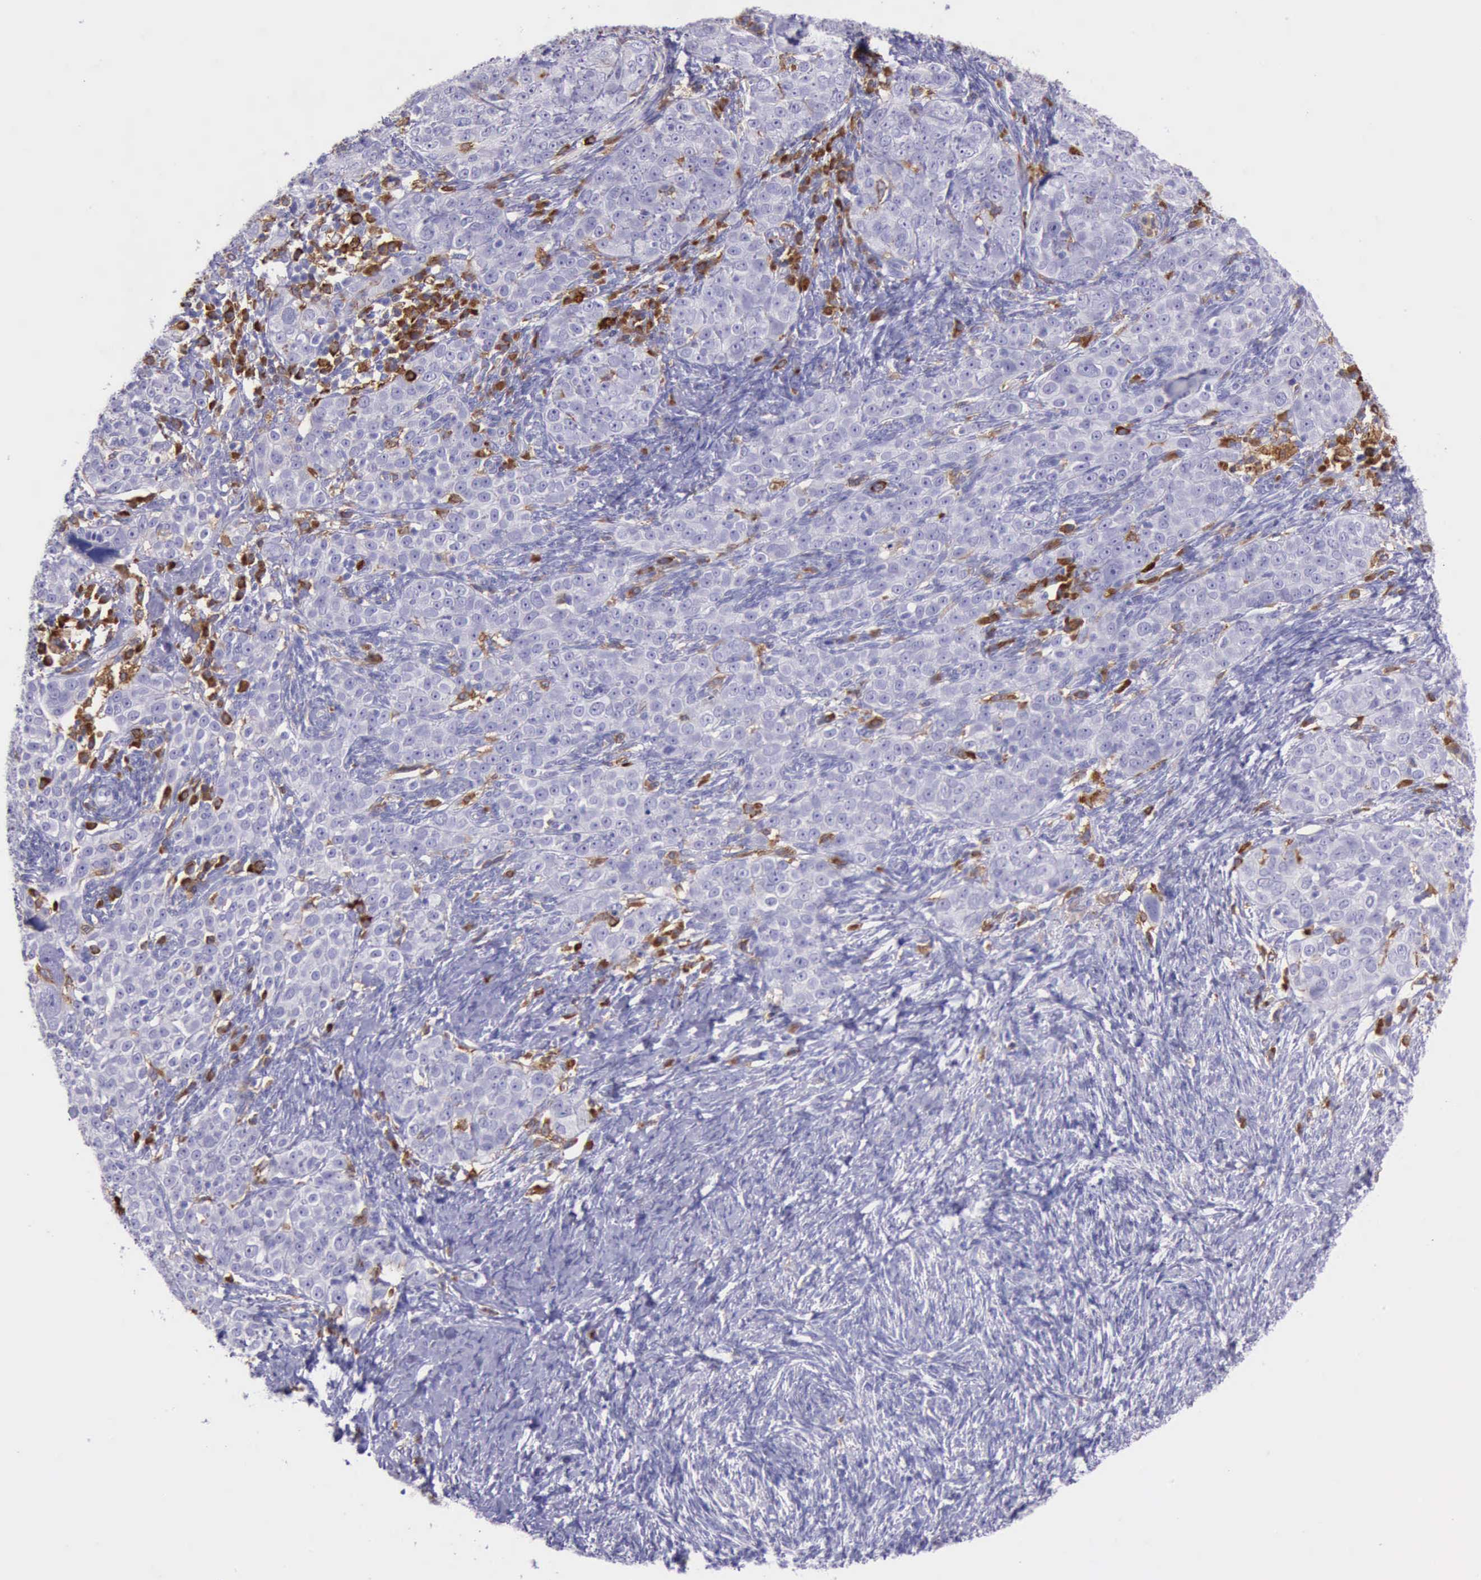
{"staining": {"intensity": "negative", "quantity": "none", "location": "none"}, "tissue": "ovarian cancer", "cell_type": "Tumor cells", "image_type": "cancer", "snomed": [{"axis": "morphology", "description": "Normal tissue, NOS"}, {"axis": "morphology", "description": "Cystadenocarcinoma, serous, NOS"}, {"axis": "topography", "description": "Ovary"}], "caption": "Tumor cells are negative for brown protein staining in serous cystadenocarcinoma (ovarian).", "gene": "BTK", "patient": {"sex": "female", "age": 62}}